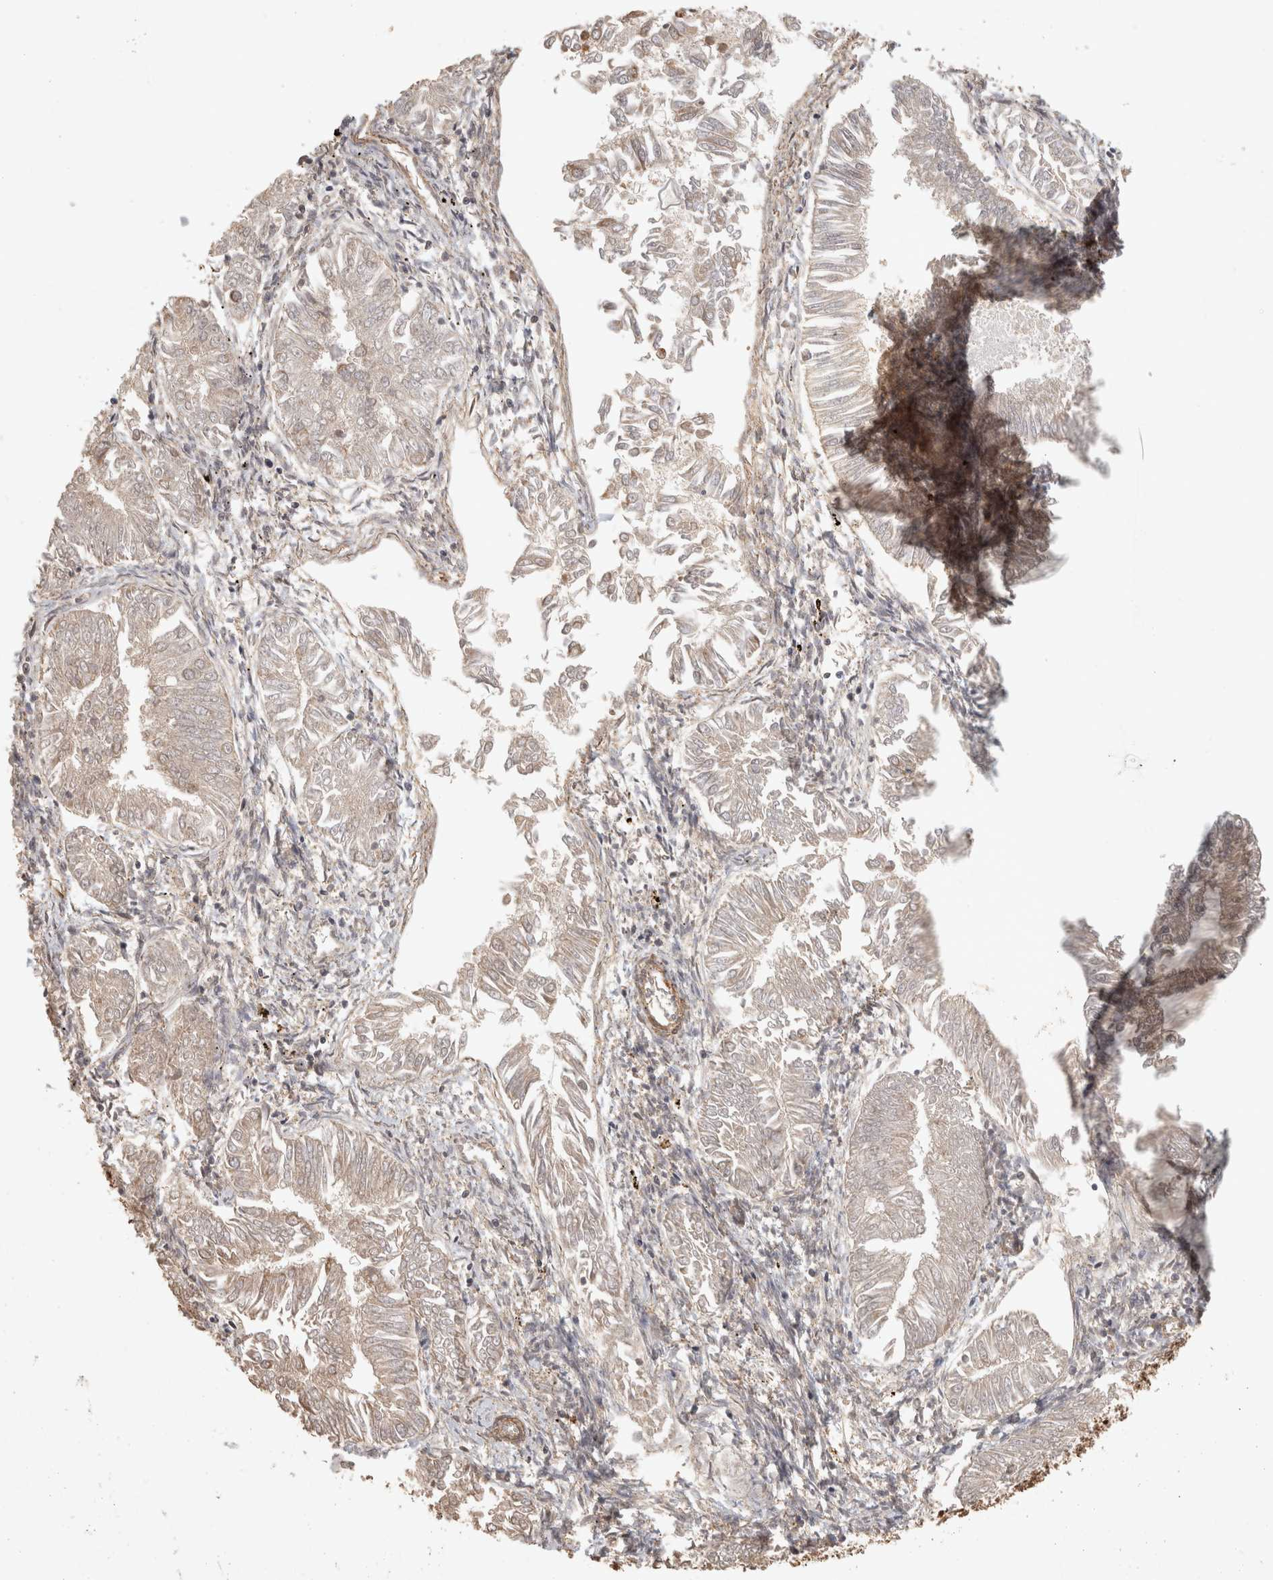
{"staining": {"intensity": "negative", "quantity": "none", "location": "none"}, "tissue": "endometrial cancer", "cell_type": "Tumor cells", "image_type": "cancer", "snomed": [{"axis": "morphology", "description": "Adenocarcinoma, NOS"}, {"axis": "topography", "description": "Endometrium"}], "caption": "The IHC photomicrograph has no significant positivity in tumor cells of endometrial cancer (adenocarcinoma) tissue.", "gene": "BNIP3L", "patient": {"sex": "female", "age": 53}}